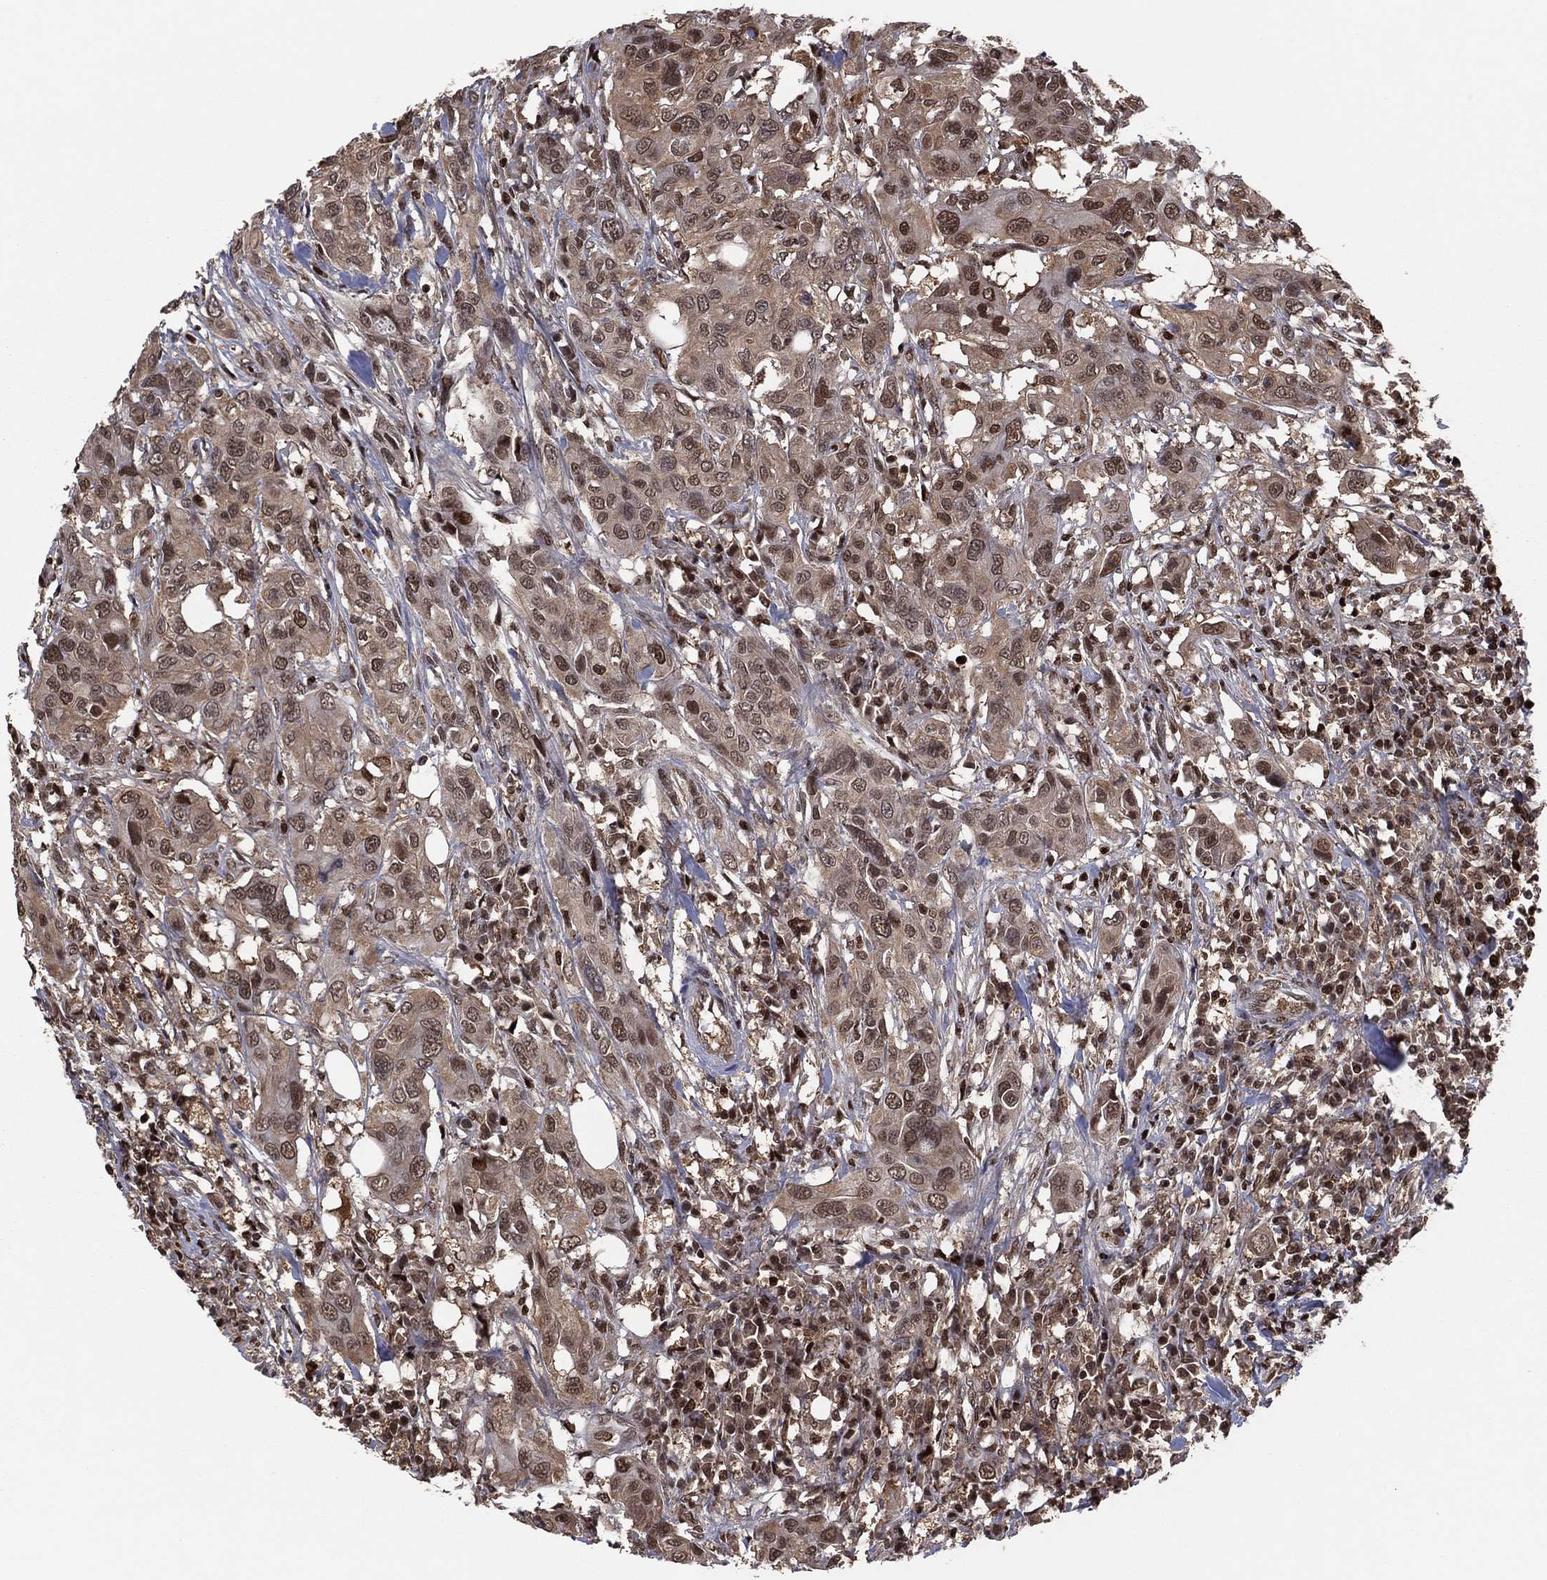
{"staining": {"intensity": "strong", "quantity": ">75%", "location": "cytoplasmic/membranous,nuclear"}, "tissue": "urothelial cancer", "cell_type": "Tumor cells", "image_type": "cancer", "snomed": [{"axis": "morphology", "description": "Urothelial carcinoma, NOS"}, {"axis": "morphology", "description": "Urothelial carcinoma, High grade"}, {"axis": "topography", "description": "Urinary bladder"}], "caption": "Immunohistochemical staining of urothelial cancer demonstrates strong cytoplasmic/membranous and nuclear protein expression in about >75% of tumor cells.", "gene": "PSMA1", "patient": {"sex": "male", "age": 63}}